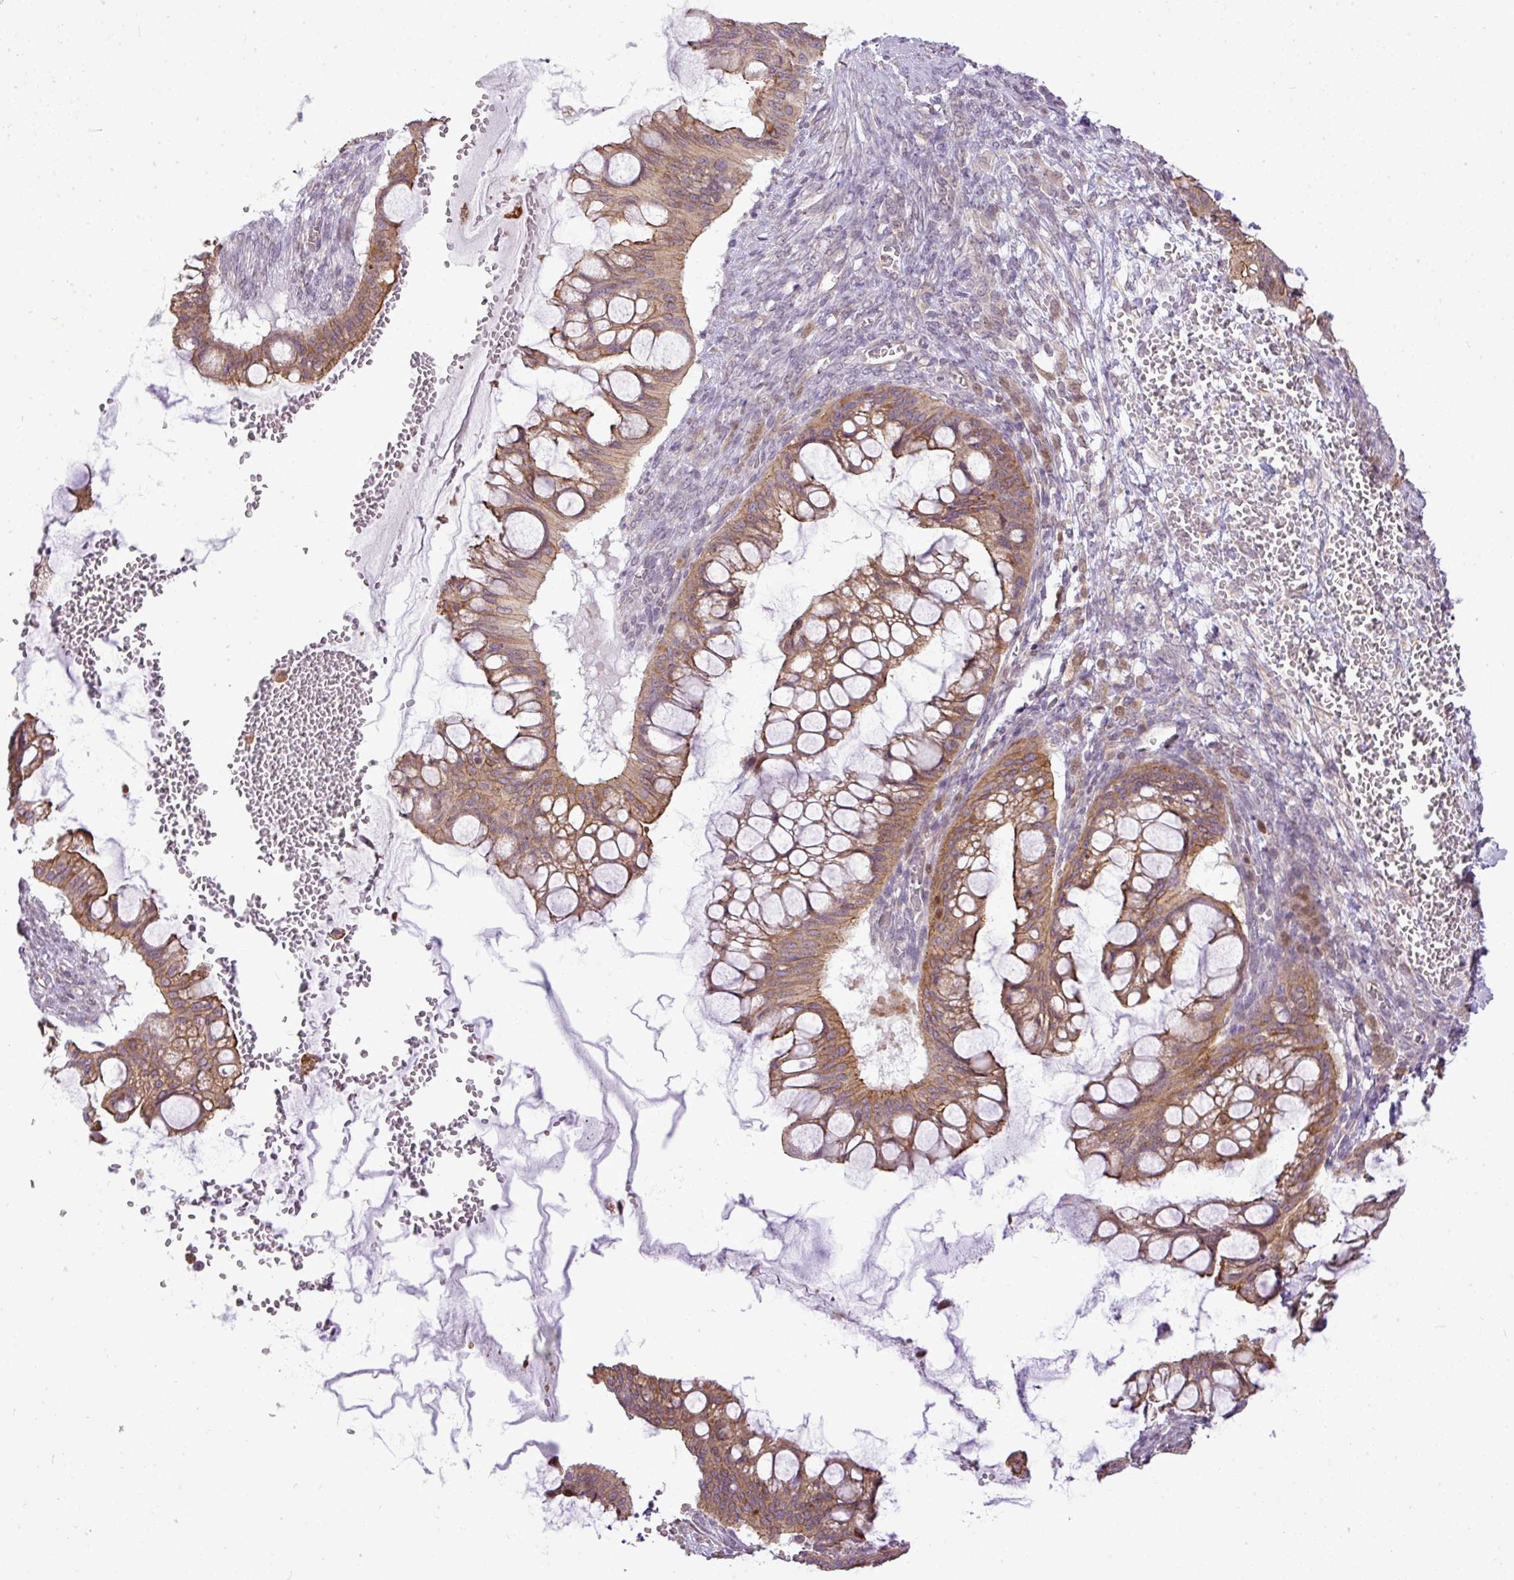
{"staining": {"intensity": "moderate", "quantity": ">75%", "location": "cytoplasmic/membranous"}, "tissue": "ovarian cancer", "cell_type": "Tumor cells", "image_type": "cancer", "snomed": [{"axis": "morphology", "description": "Cystadenocarcinoma, mucinous, NOS"}, {"axis": "topography", "description": "Ovary"}], "caption": "Tumor cells show medium levels of moderate cytoplasmic/membranous positivity in approximately >75% of cells in human ovarian cancer.", "gene": "COX18", "patient": {"sex": "female", "age": 73}}